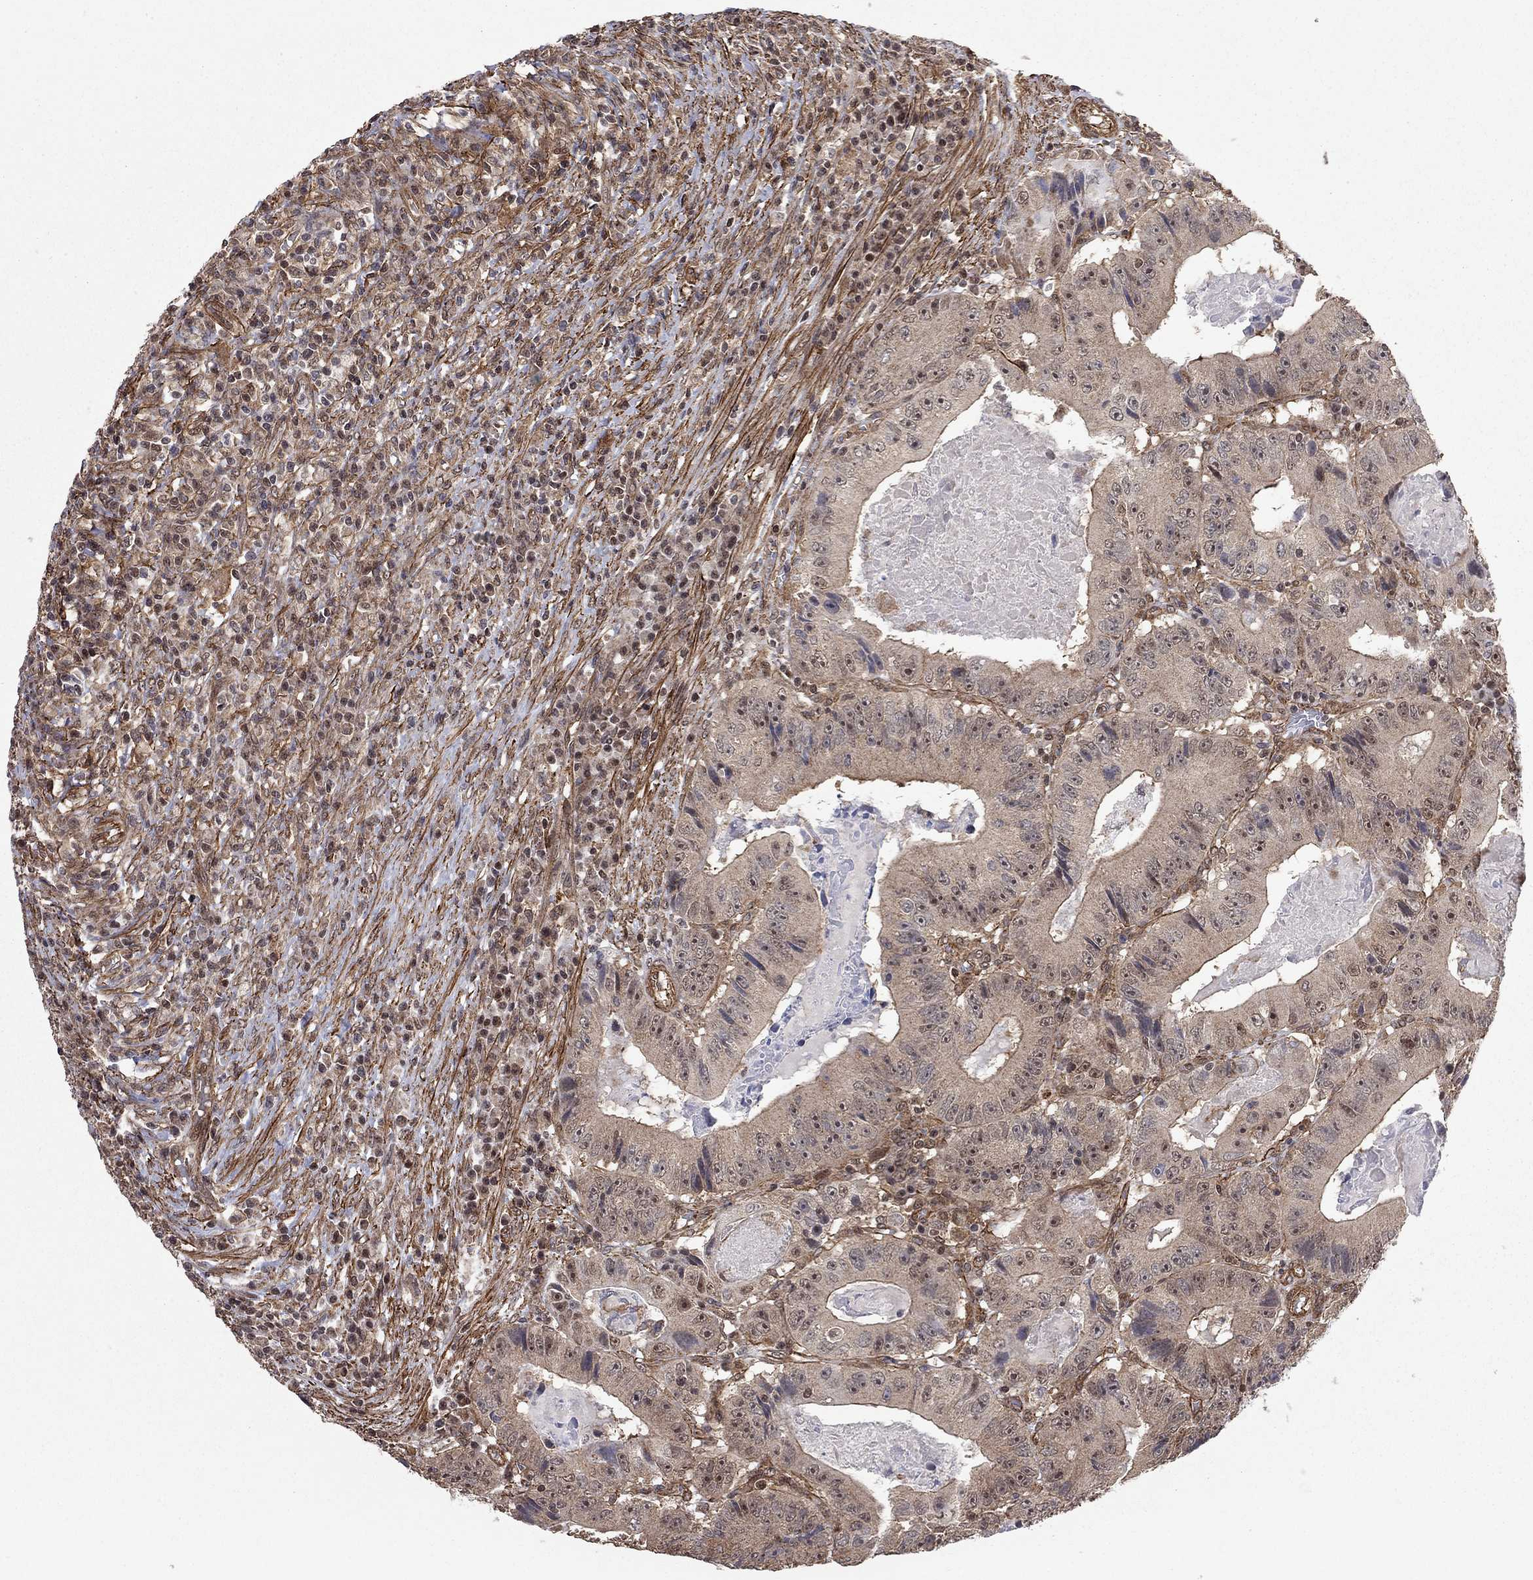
{"staining": {"intensity": "moderate", "quantity": "<25%", "location": "cytoplasmic/membranous"}, "tissue": "colorectal cancer", "cell_type": "Tumor cells", "image_type": "cancer", "snomed": [{"axis": "morphology", "description": "Adenocarcinoma, NOS"}, {"axis": "topography", "description": "Colon"}], "caption": "The micrograph reveals staining of colorectal adenocarcinoma, revealing moderate cytoplasmic/membranous protein staining (brown color) within tumor cells. (DAB (3,3'-diaminobenzidine) IHC, brown staining for protein, blue staining for nuclei).", "gene": "TDP1", "patient": {"sex": "female", "age": 86}}